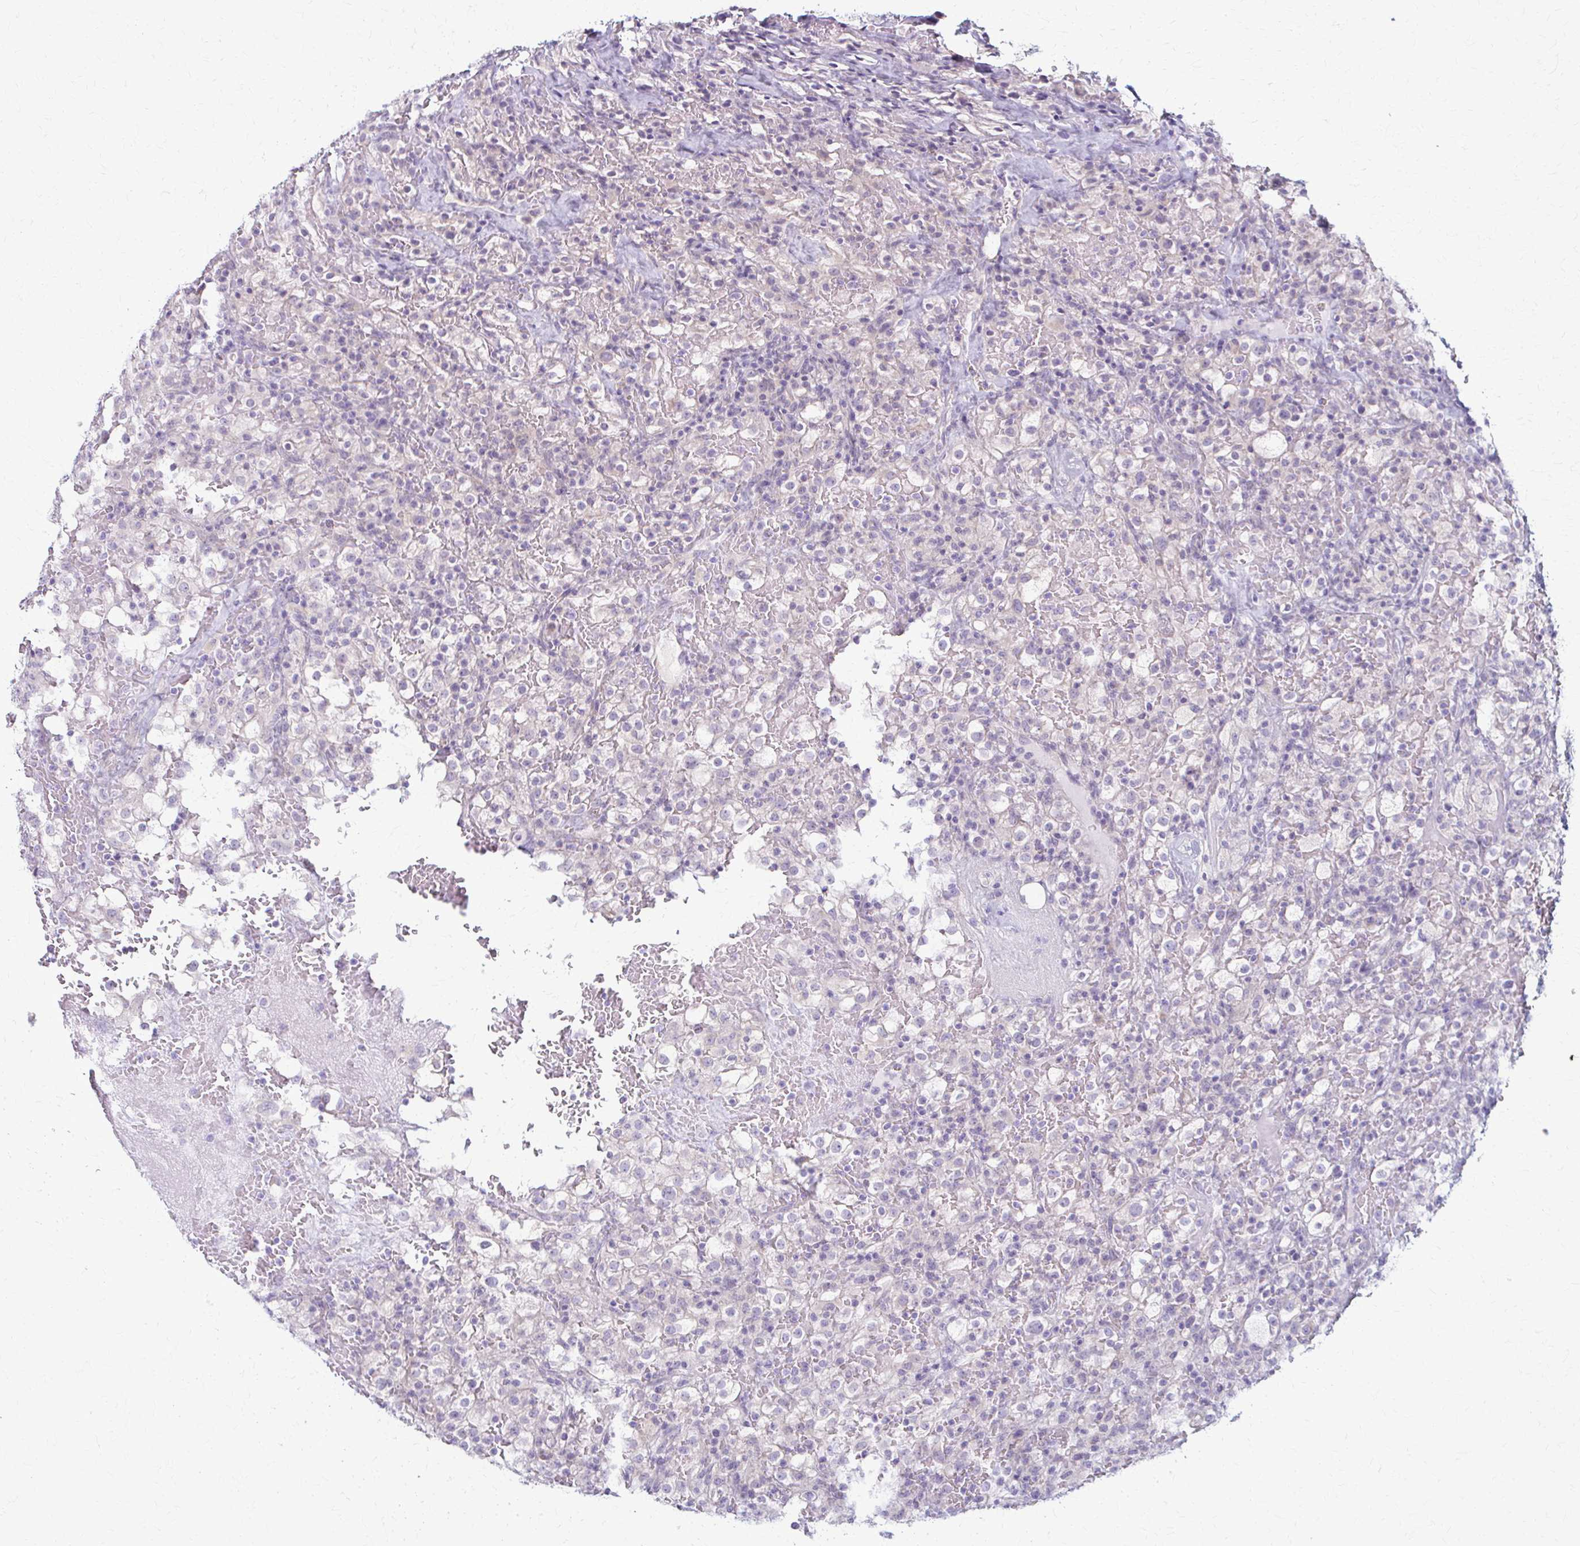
{"staining": {"intensity": "negative", "quantity": "none", "location": "none"}, "tissue": "renal cancer", "cell_type": "Tumor cells", "image_type": "cancer", "snomed": [{"axis": "morphology", "description": "Adenocarcinoma, NOS"}, {"axis": "topography", "description": "Kidney"}], "caption": "Protein analysis of renal cancer displays no significant expression in tumor cells. (Stains: DAB (3,3'-diaminobenzidine) IHC with hematoxylin counter stain, Microscopy: brightfield microscopy at high magnification).", "gene": "PRKRA", "patient": {"sex": "female", "age": 74}}